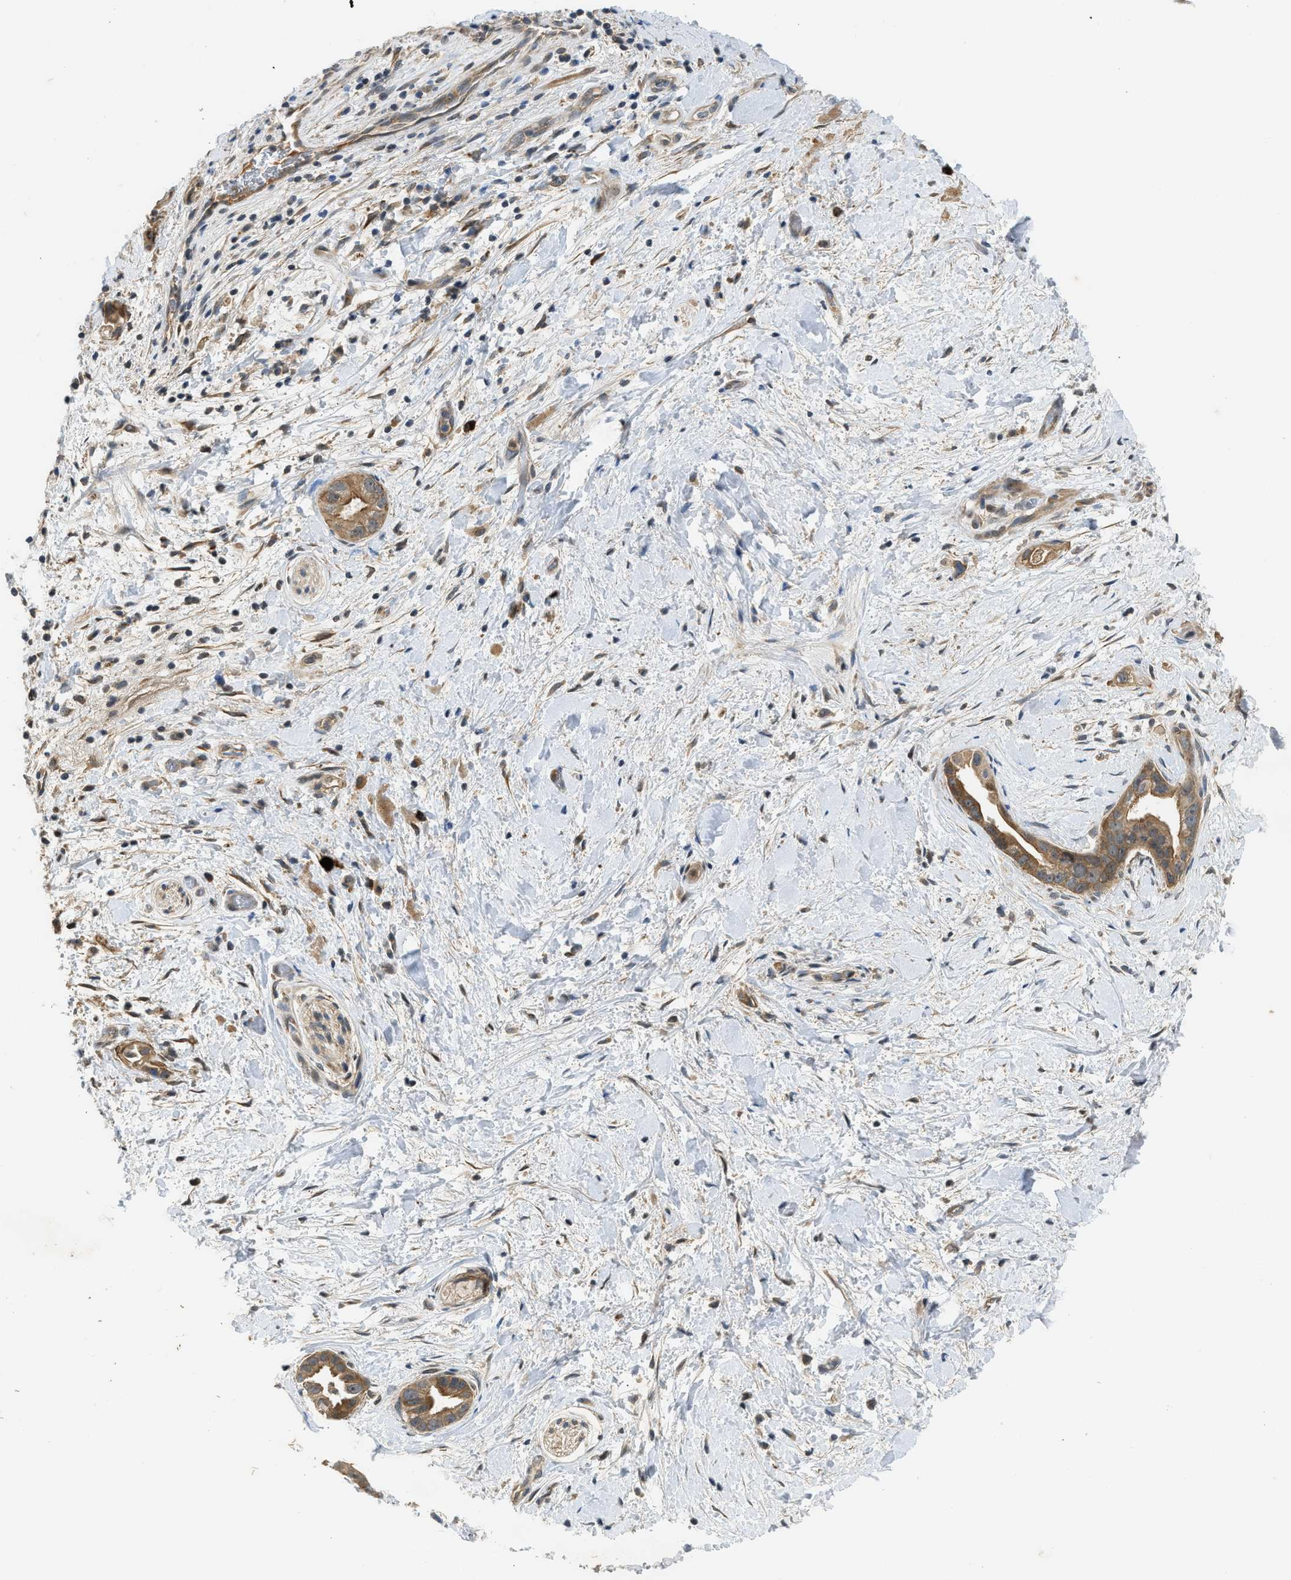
{"staining": {"intensity": "moderate", "quantity": ">75%", "location": "cytoplasmic/membranous"}, "tissue": "pancreatic cancer", "cell_type": "Tumor cells", "image_type": "cancer", "snomed": [{"axis": "morphology", "description": "Adenocarcinoma, NOS"}, {"axis": "topography", "description": "Pancreas"}], "caption": "IHC histopathology image of neoplastic tissue: human pancreatic adenocarcinoma stained using immunohistochemistry demonstrates medium levels of moderate protein expression localized specifically in the cytoplasmic/membranous of tumor cells, appearing as a cytoplasmic/membranous brown color.", "gene": "ADCY8", "patient": {"sex": "male", "age": 55}}